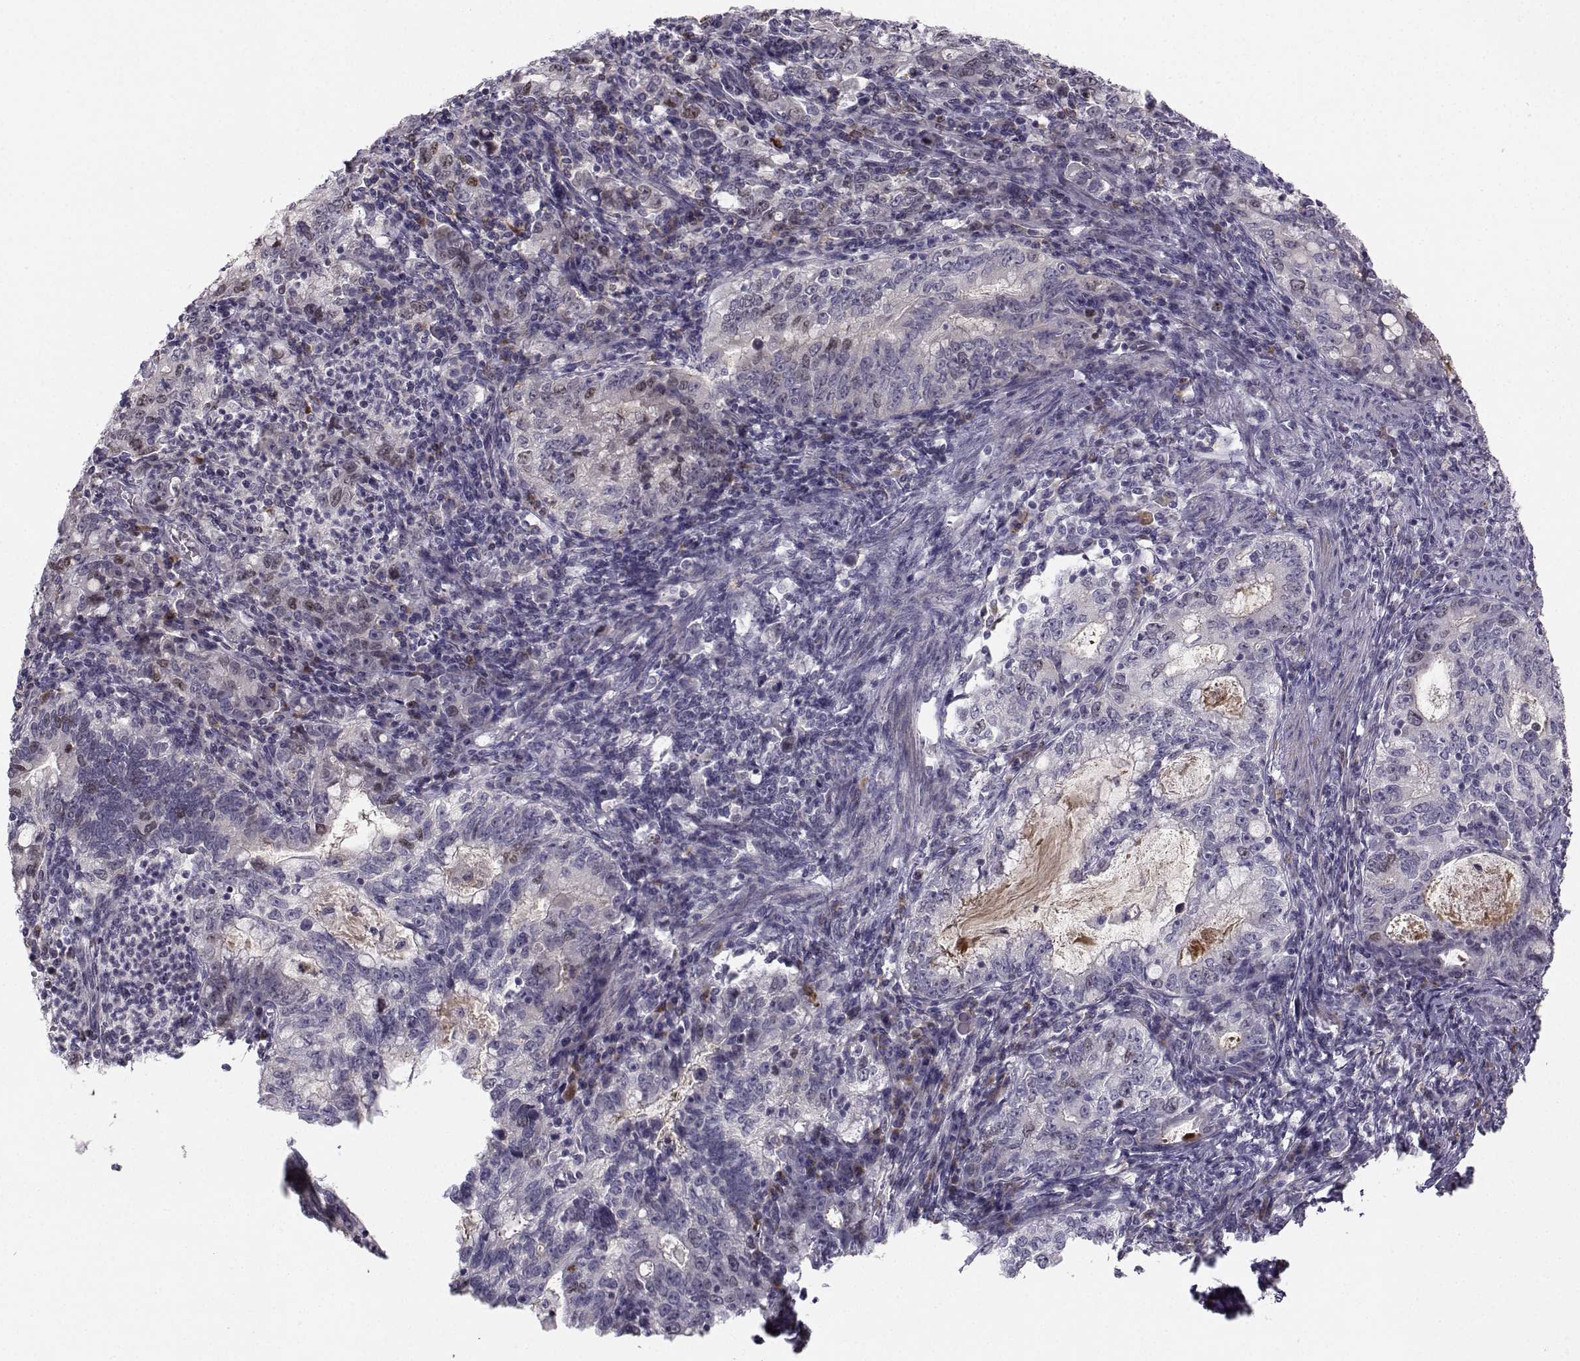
{"staining": {"intensity": "negative", "quantity": "none", "location": "none"}, "tissue": "stomach cancer", "cell_type": "Tumor cells", "image_type": "cancer", "snomed": [{"axis": "morphology", "description": "Adenocarcinoma, NOS"}, {"axis": "topography", "description": "Stomach, lower"}], "caption": "Stomach cancer was stained to show a protein in brown. There is no significant positivity in tumor cells.", "gene": "LRP8", "patient": {"sex": "female", "age": 72}}